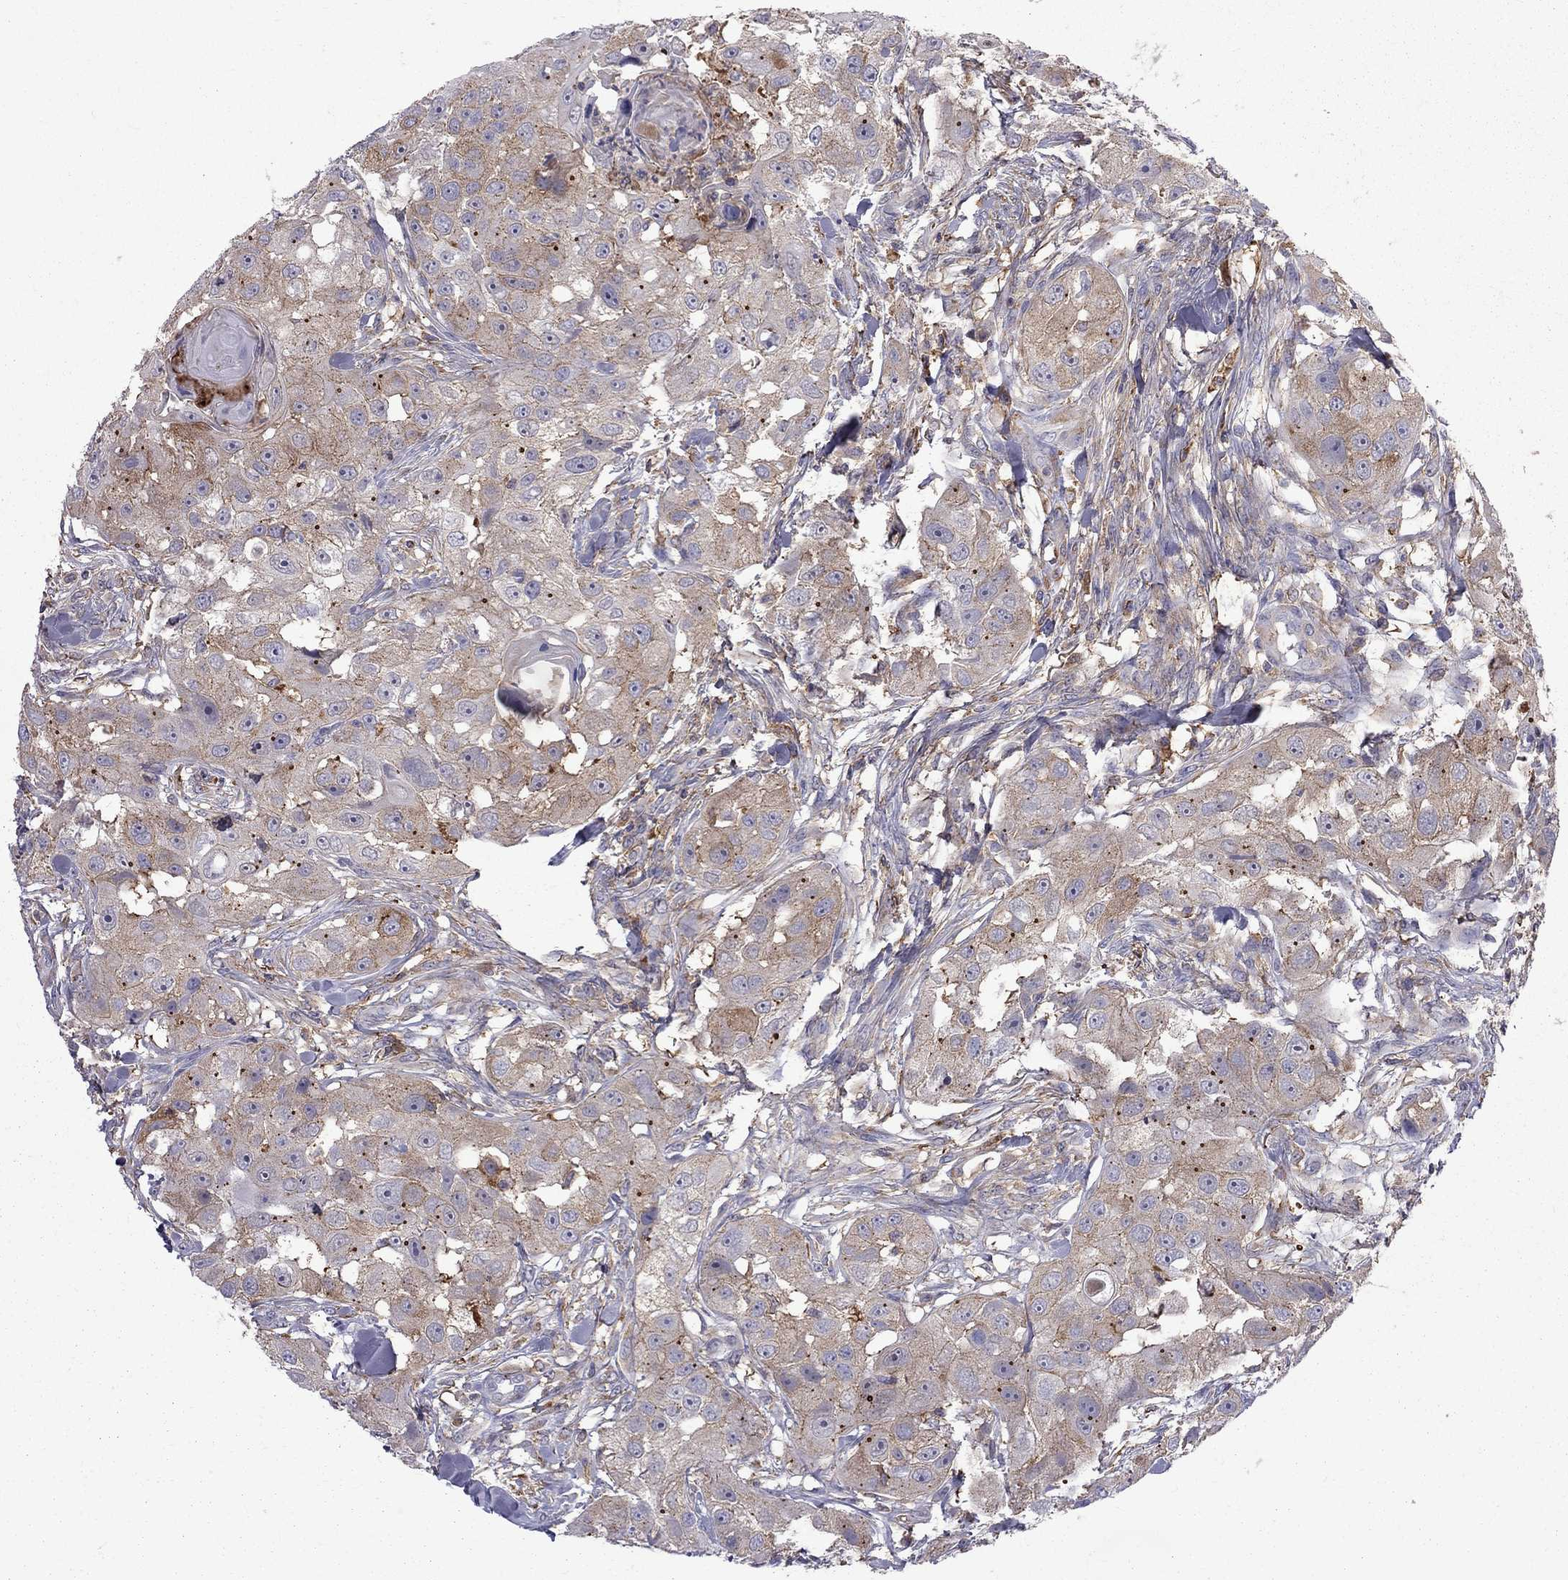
{"staining": {"intensity": "moderate", "quantity": "25%-75%", "location": "cytoplasmic/membranous"}, "tissue": "head and neck cancer", "cell_type": "Tumor cells", "image_type": "cancer", "snomed": [{"axis": "morphology", "description": "Squamous cell carcinoma, NOS"}, {"axis": "topography", "description": "Head-Neck"}], "caption": "Head and neck cancer stained for a protein reveals moderate cytoplasmic/membranous positivity in tumor cells.", "gene": "EIF4E3", "patient": {"sex": "male", "age": 51}}